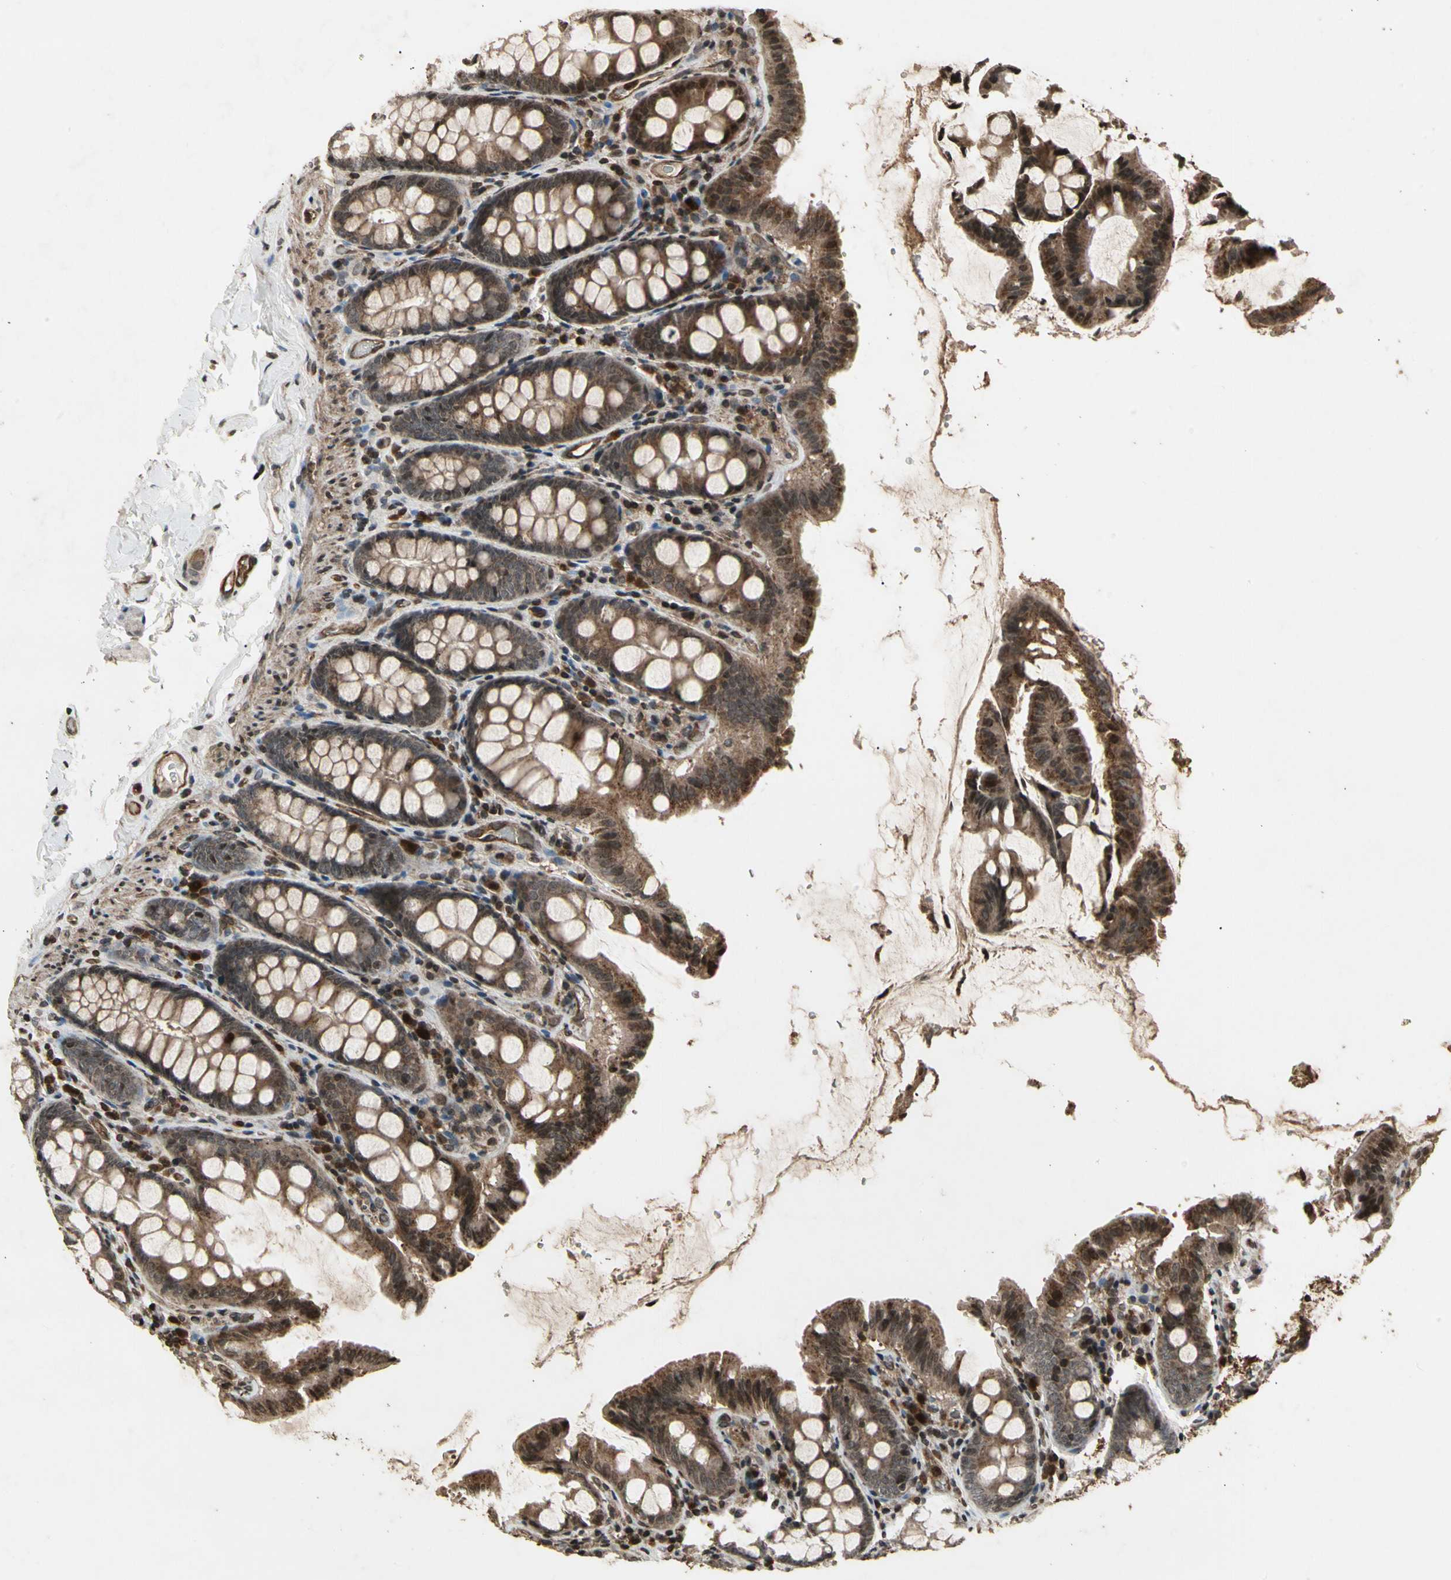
{"staining": {"intensity": "moderate", "quantity": ">75%", "location": "cytoplasmic/membranous"}, "tissue": "colon", "cell_type": "Endothelial cells", "image_type": "normal", "snomed": [{"axis": "morphology", "description": "Normal tissue, NOS"}, {"axis": "topography", "description": "Colon"}], "caption": "Moderate cytoplasmic/membranous protein staining is present in about >75% of endothelial cells in colon.", "gene": "GLRX", "patient": {"sex": "female", "age": 61}}